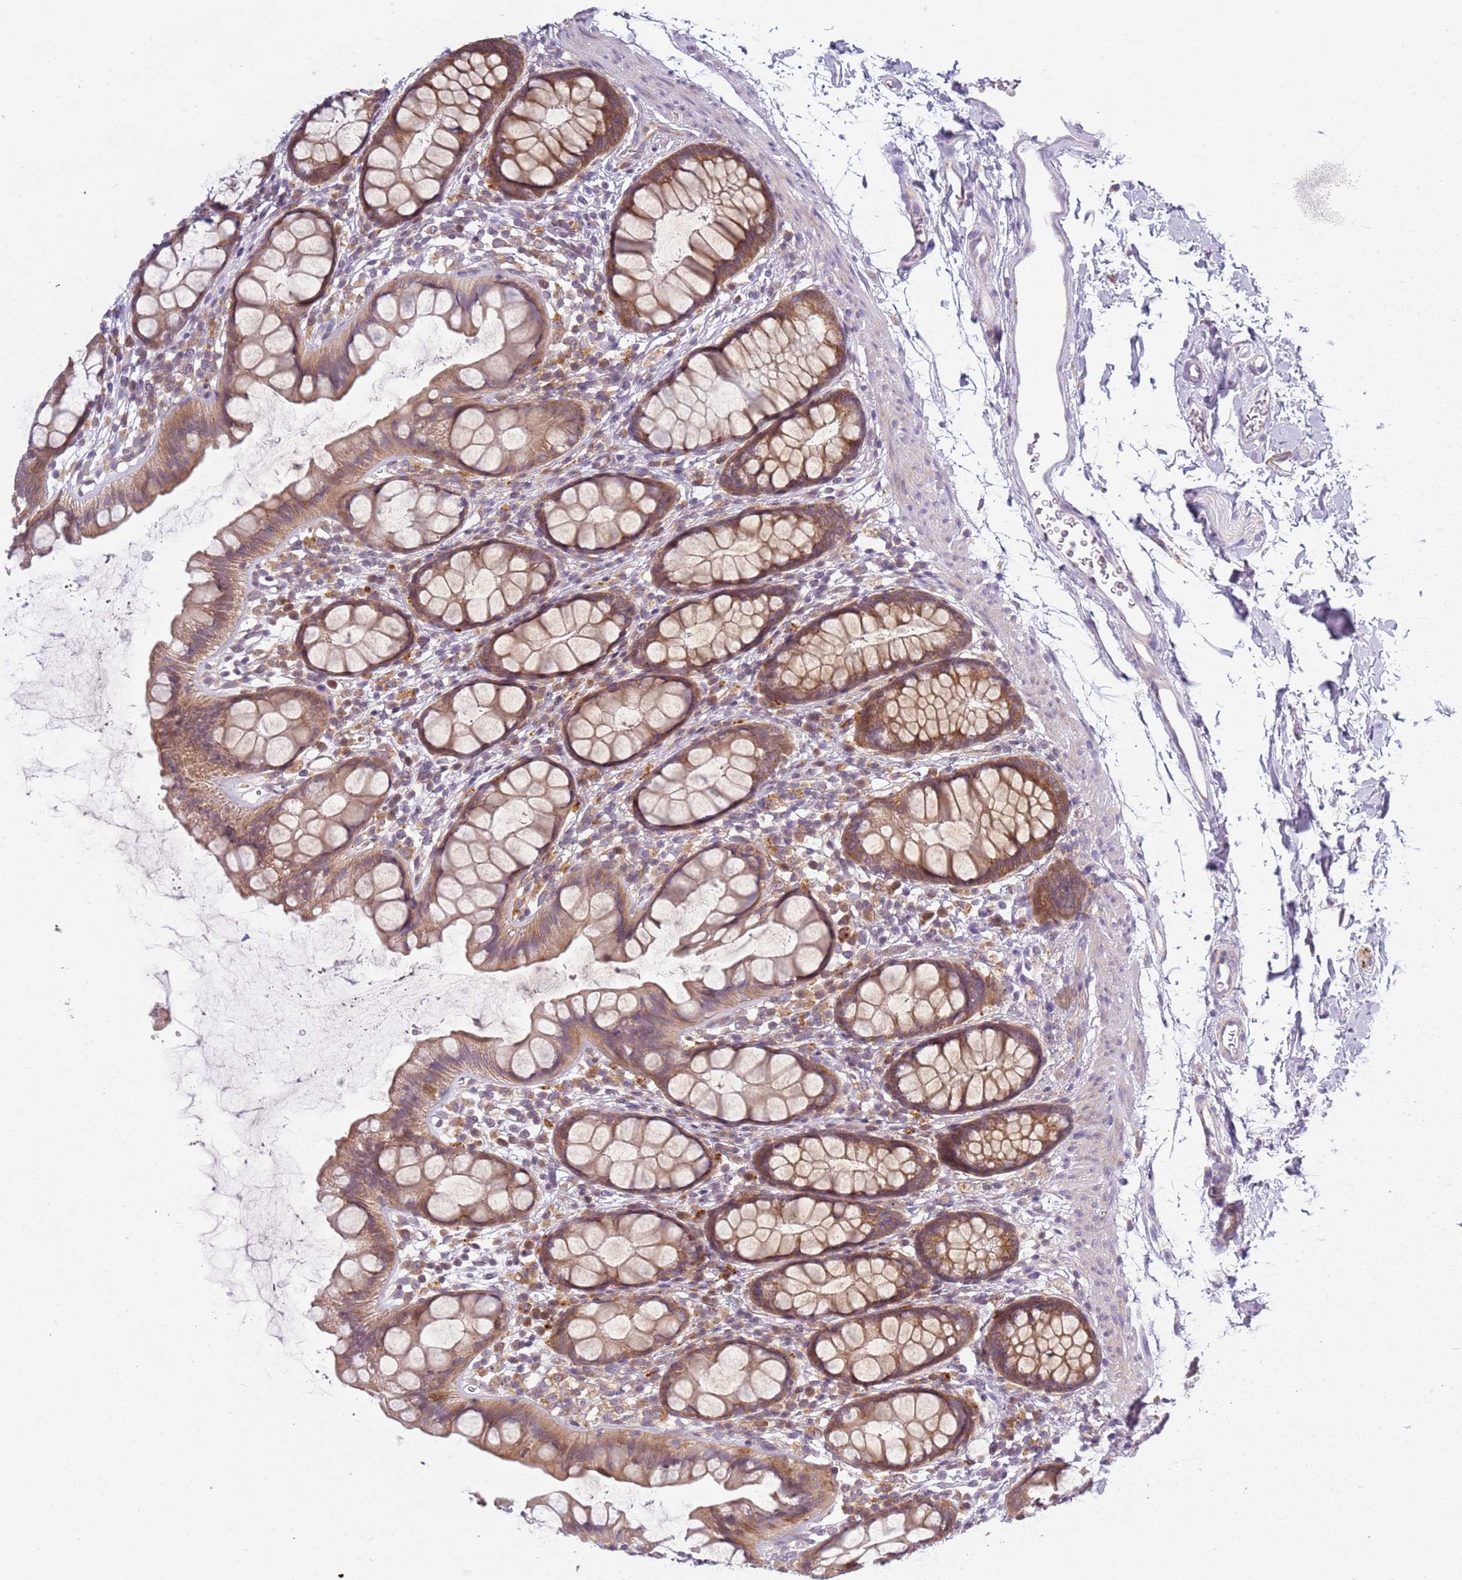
{"staining": {"intensity": "moderate", "quantity": ">75%", "location": "cytoplasmic/membranous"}, "tissue": "rectum", "cell_type": "Glandular cells", "image_type": "normal", "snomed": [{"axis": "morphology", "description": "Normal tissue, NOS"}, {"axis": "topography", "description": "Rectum"}], "caption": "This image shows immunohistochemistry (IHC) staining of benign rectum, with medium moderate cytoplasmic/membranous positivity in about >75% of glandular cells.", "gene": "RPS28", "patient": {"sex": "female", "age": 65}}